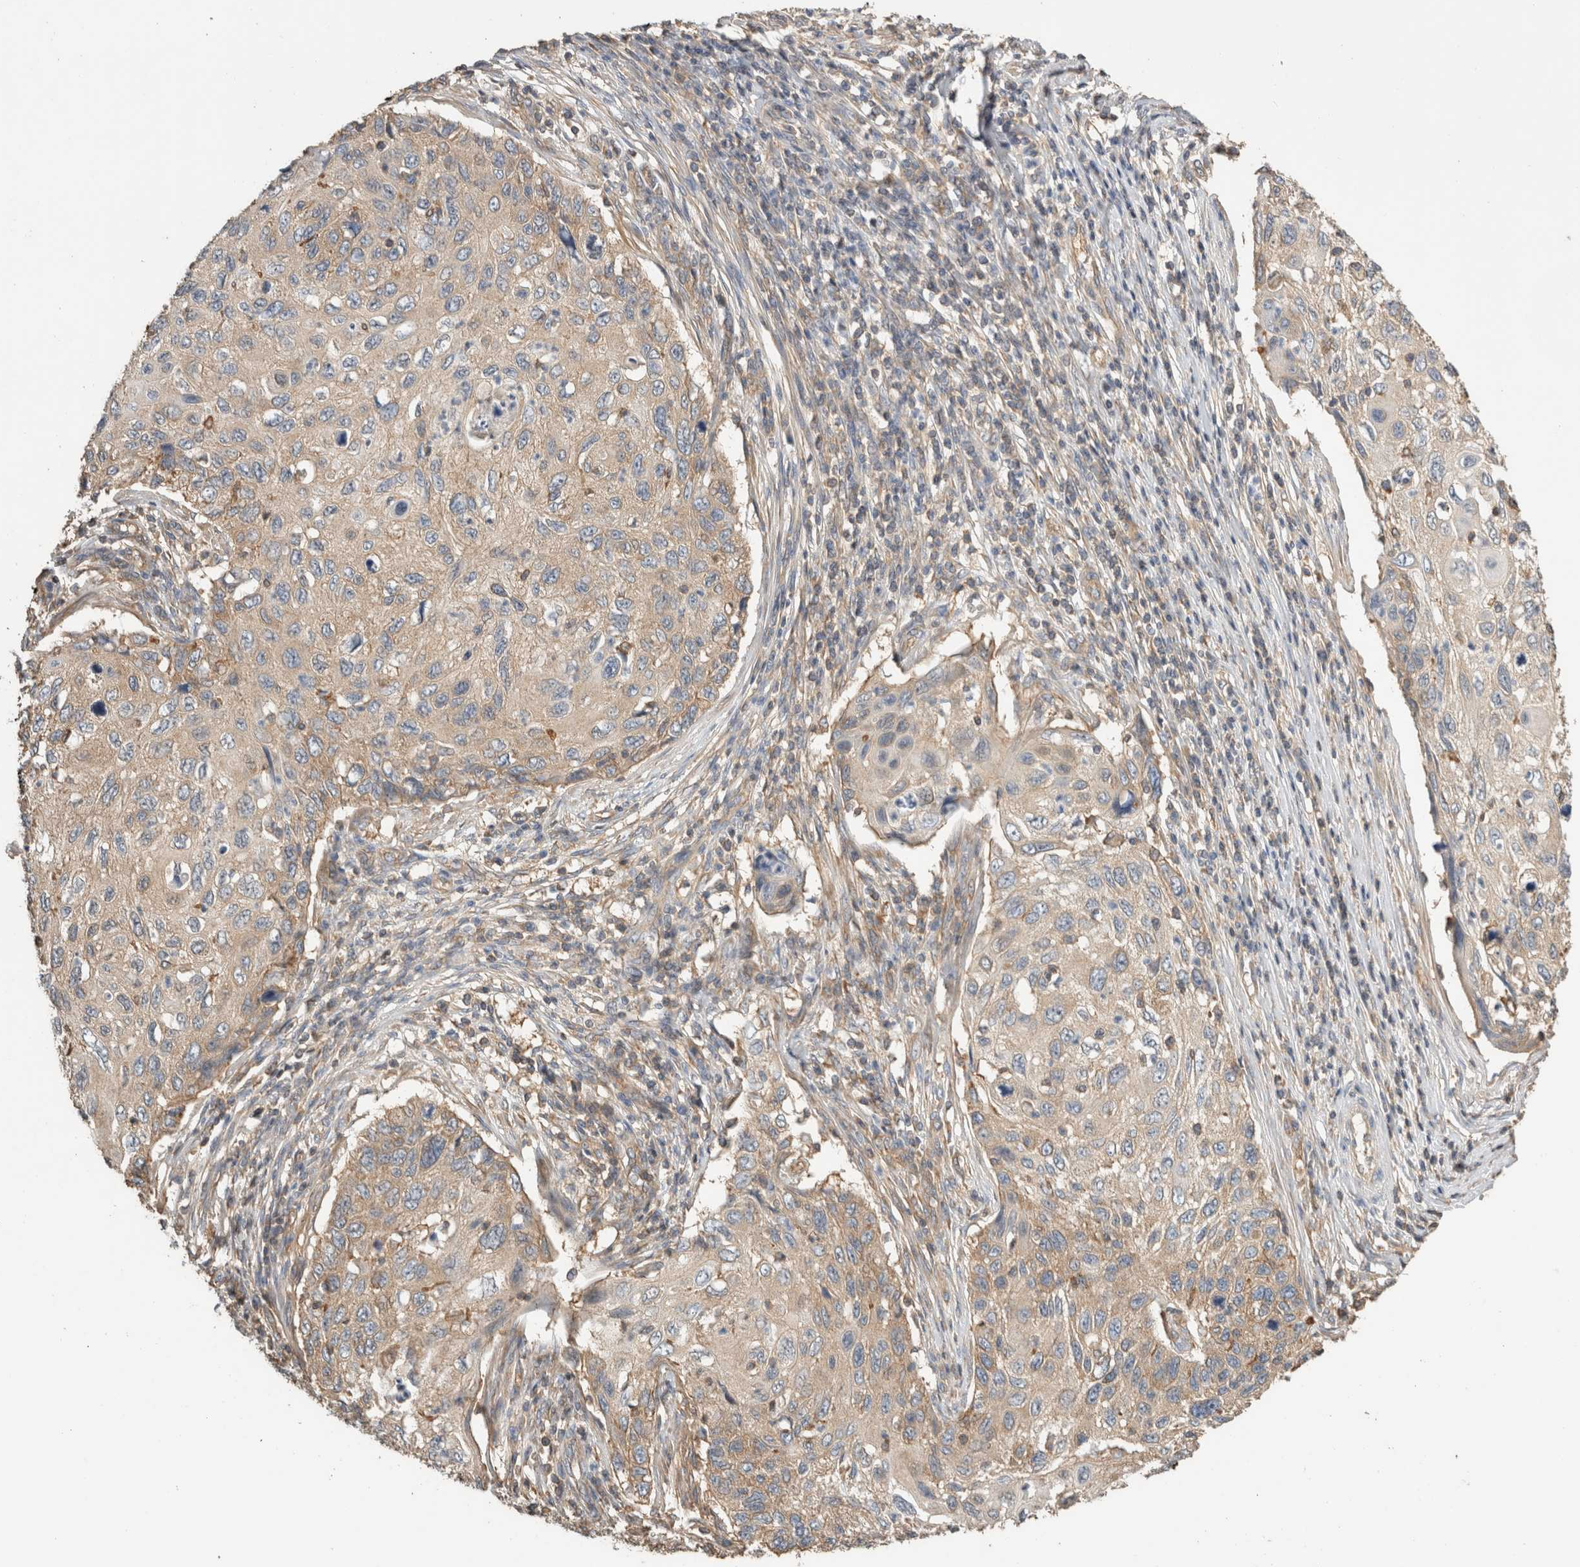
{"staining": {"intensity": "weak", "quantity": ">75%", "location": "cytoplasmic/membranous"}, "tissue": "cervical cancer", "cell_type": "Tumor cells", "image_type": "cancer", "snomed": [{"axis": "morphology", "description": "Squamous cell carcinoma, NOS"}, {"axis": "topography", "description": "Cervix"}], "caption": "Human cervical squamous cell carcinoma stained with a protein marker demonstrates weak staining in tumor cells.", "gene": "EIF4G3", "patient": {"sex": "female", "age": 70}}